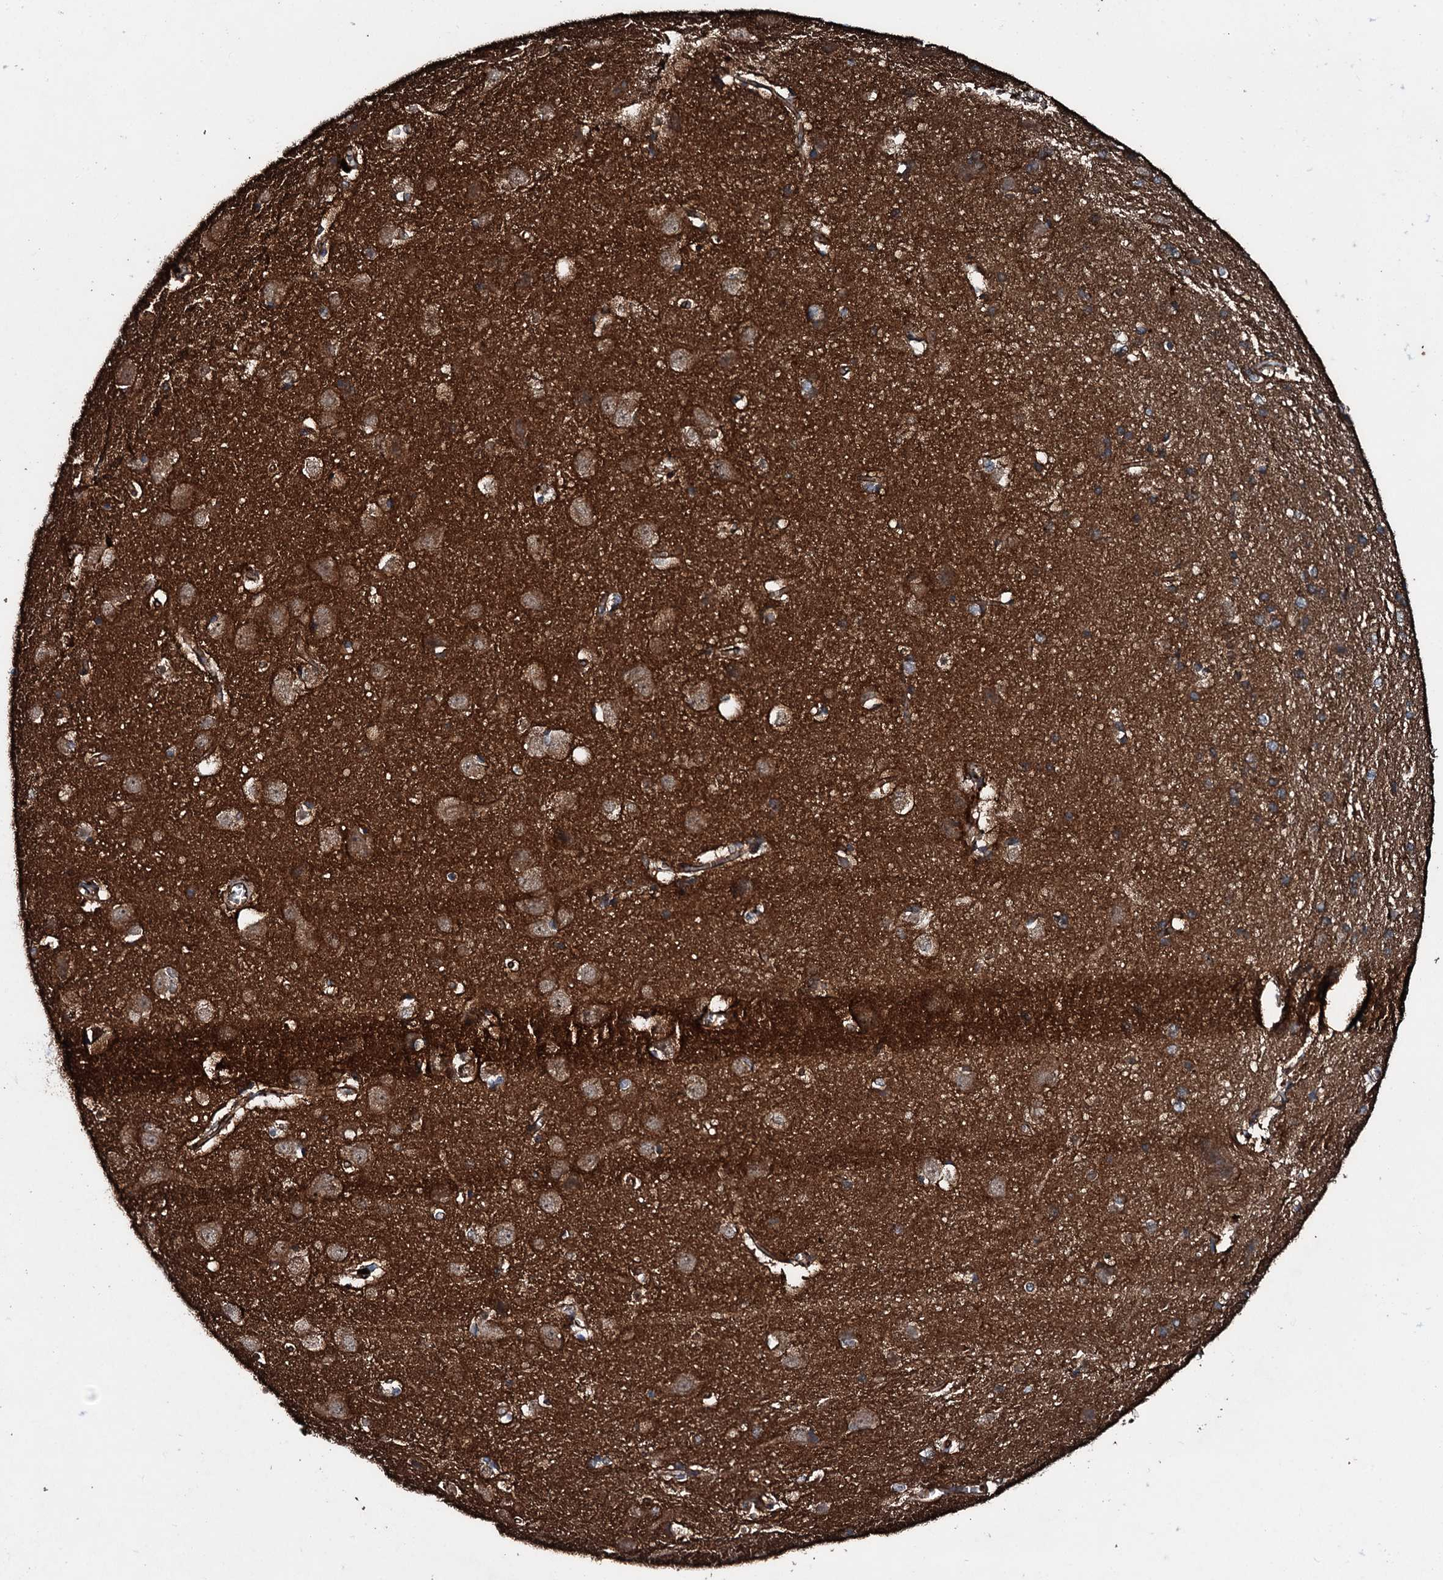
{"staining": {"intensity": "moderate", "quantity": ">75%", "location": "cytoplasmic/membranous"}, "tissue": "cerebral cortex", "cell_type": "Endothelial cells", "image_type": "normal", "snomed": [{"axis": "morphology", "description": "Normal tissue, NOS"}, {"axis": "topography", "description": "Cerebral cortex"}], "caption": "This histopathology image displays unremarkable cerebral cortex stained with immunohistochemistry to label a protein in brown. The cytoplasmic/membranous of endothelial cells show moderate positivity for the protein. Nuclei are counter-stained blue.", "gene": "TRIM7", "patient": {"sex": "male", "age": 54}}